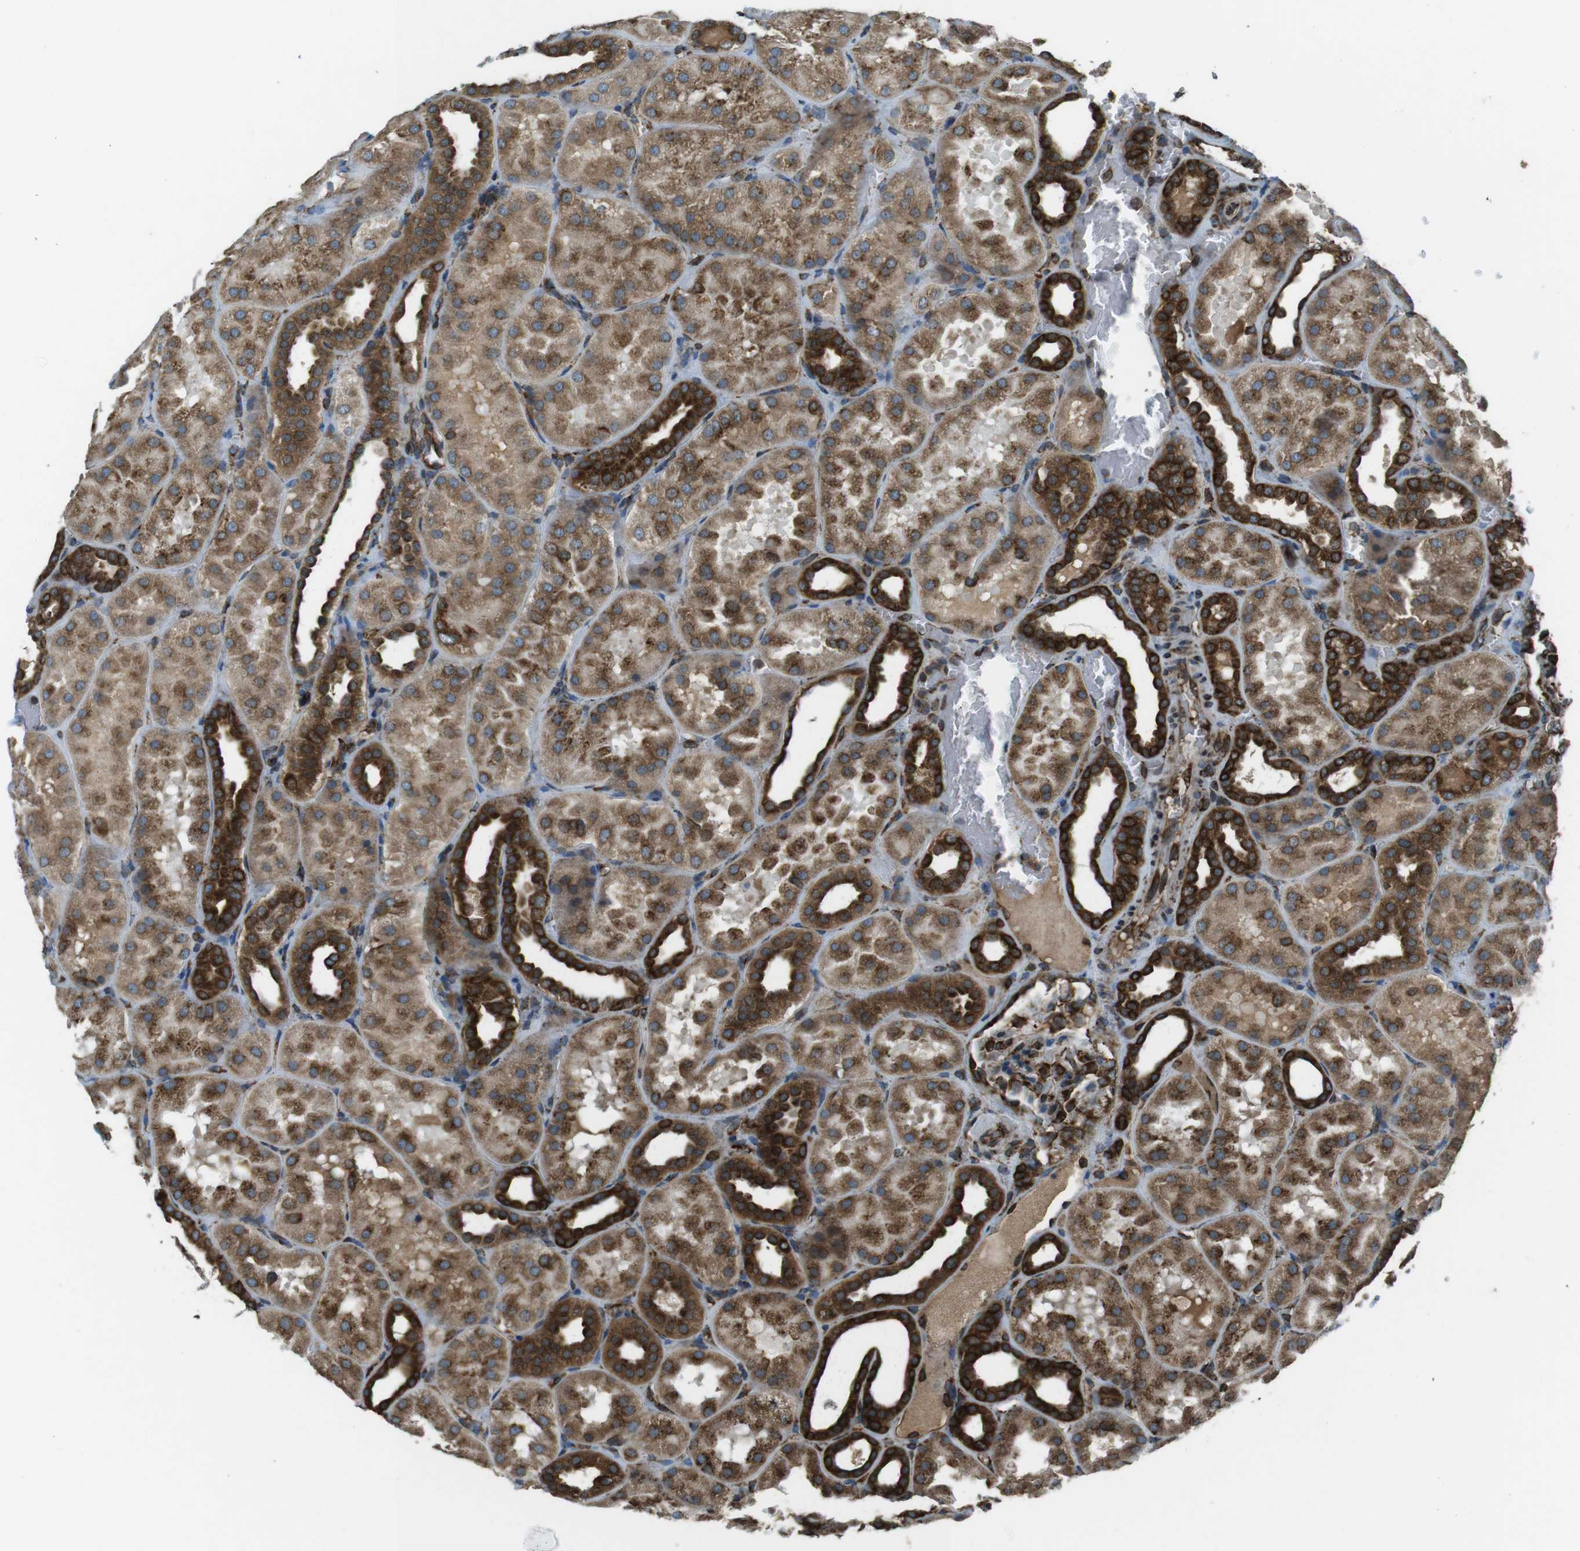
{"staining": {"intensity": "strong", "quantity": "25%-75%", "location": "cytoplasmic/membranous"}, "tissue": "kidney", "cell_type": "Cells in glomeruli", "image_type": "normal", "snomed": [{"axis": "morphology", "description": "Normal tissue, NOS"}, {"axis": "topography", "description": "Kidney"}], "caption": "Human kidney stained with a brown dye exhibits strong cytoplasmic/membranous positive staining in about 25%-75% of cells in glomeruli.", "gene": "KTN1", "patient": {"sex": "male", "age": 28}}